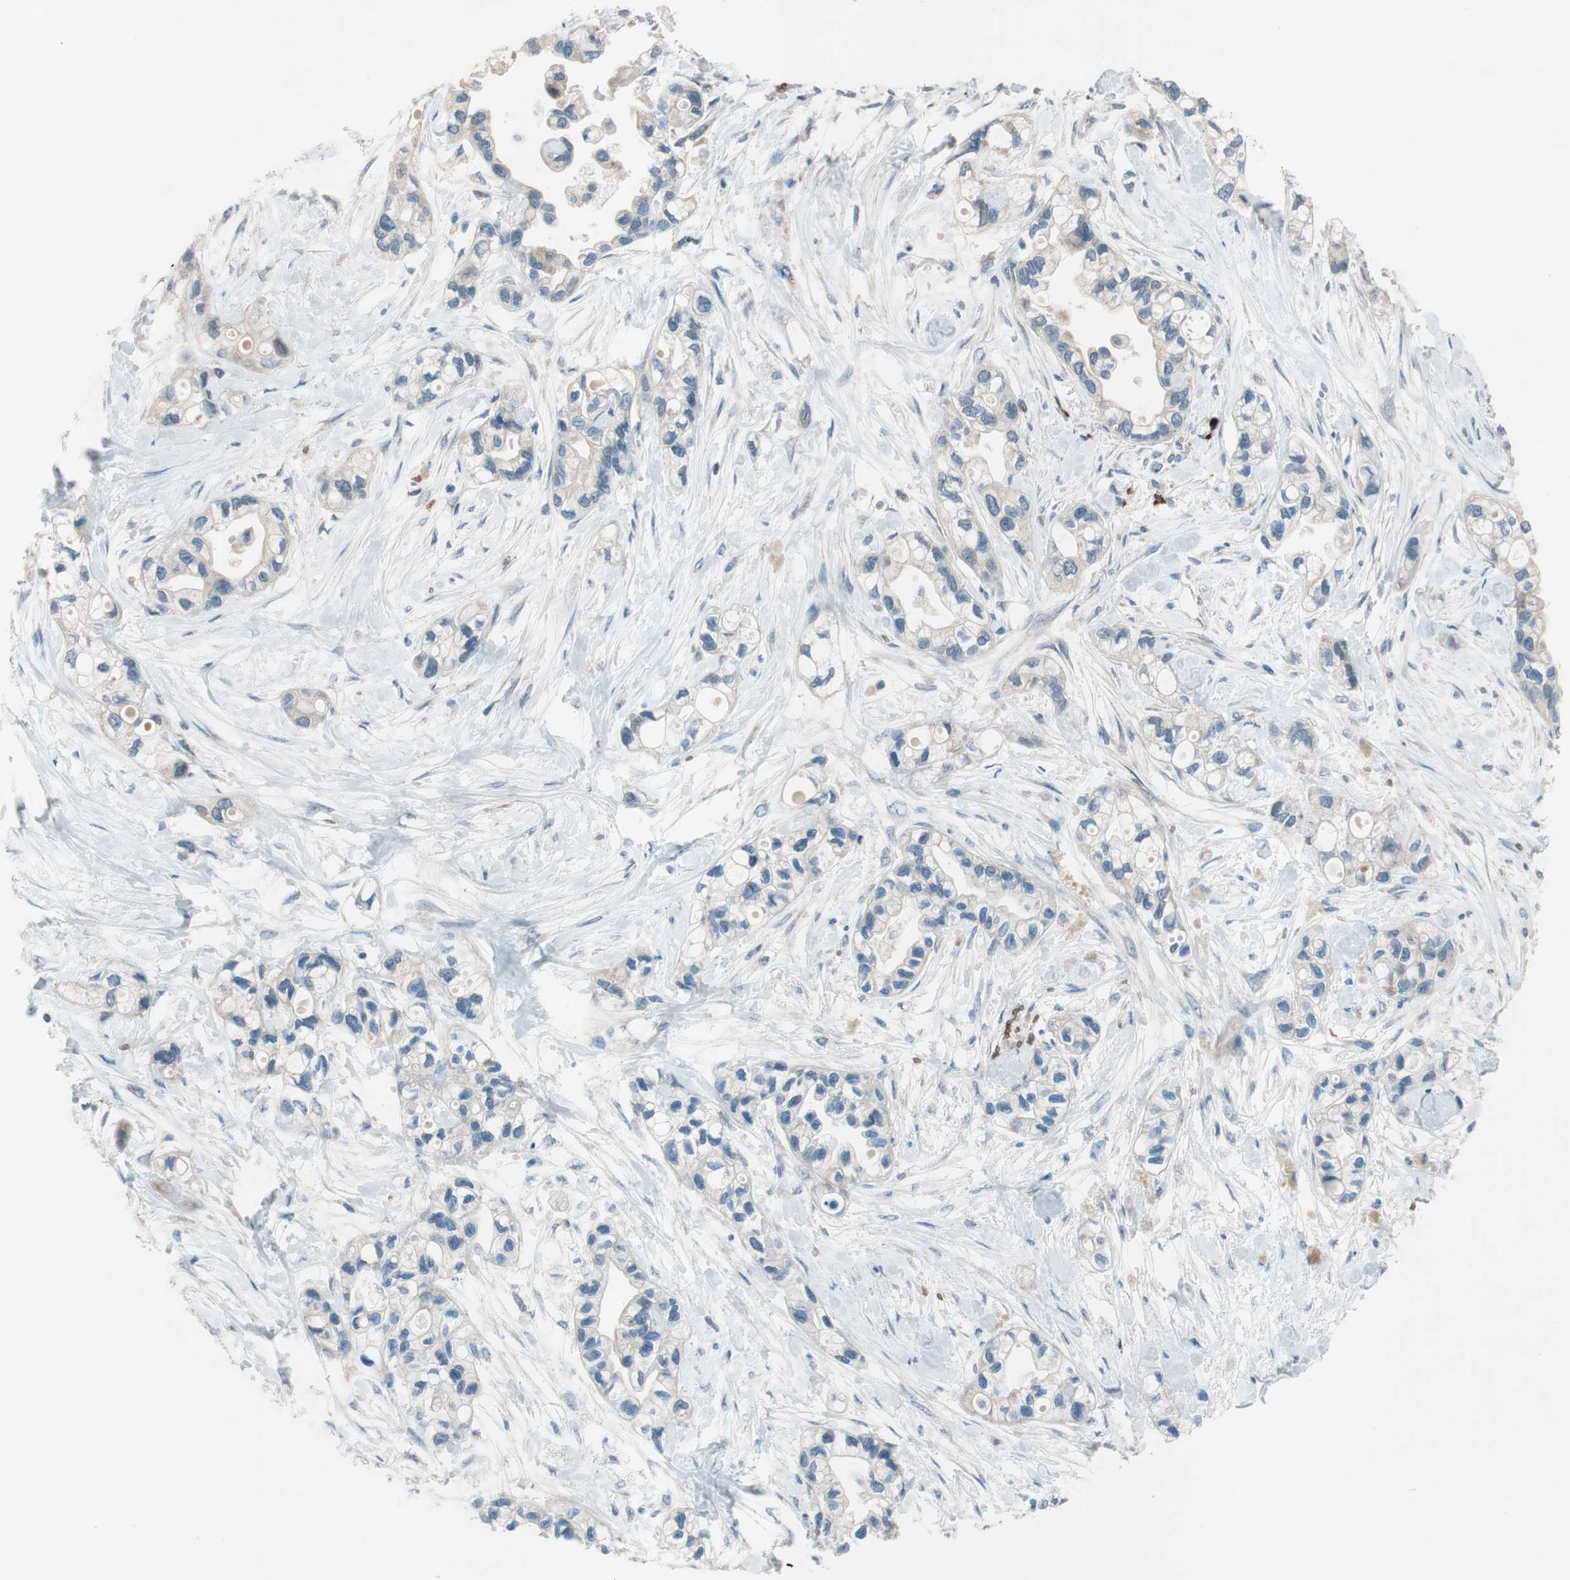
{"staining": {"intensity": "weak", "quantity": ">75%", "location": "cytoplasmic/membranous"}, "tissue": "pancreatic cancer", "cell_type": "Tumor cells", "image_type": "cancer", "snomed": [{"axis": "morphology", "description": "Adenocarcinoma, NOS"}, {"axis": "topography", "description": "Pancreas"}], "caption": "Human pancreatic cancer (adenocarcinoma) stained for a protein (brown) shows weak cytoplasmic/membranous positive expression in approximately >75% of tumor cells.", "gene": "GYPC", "patient": {"sex": "female", "age": 77}}